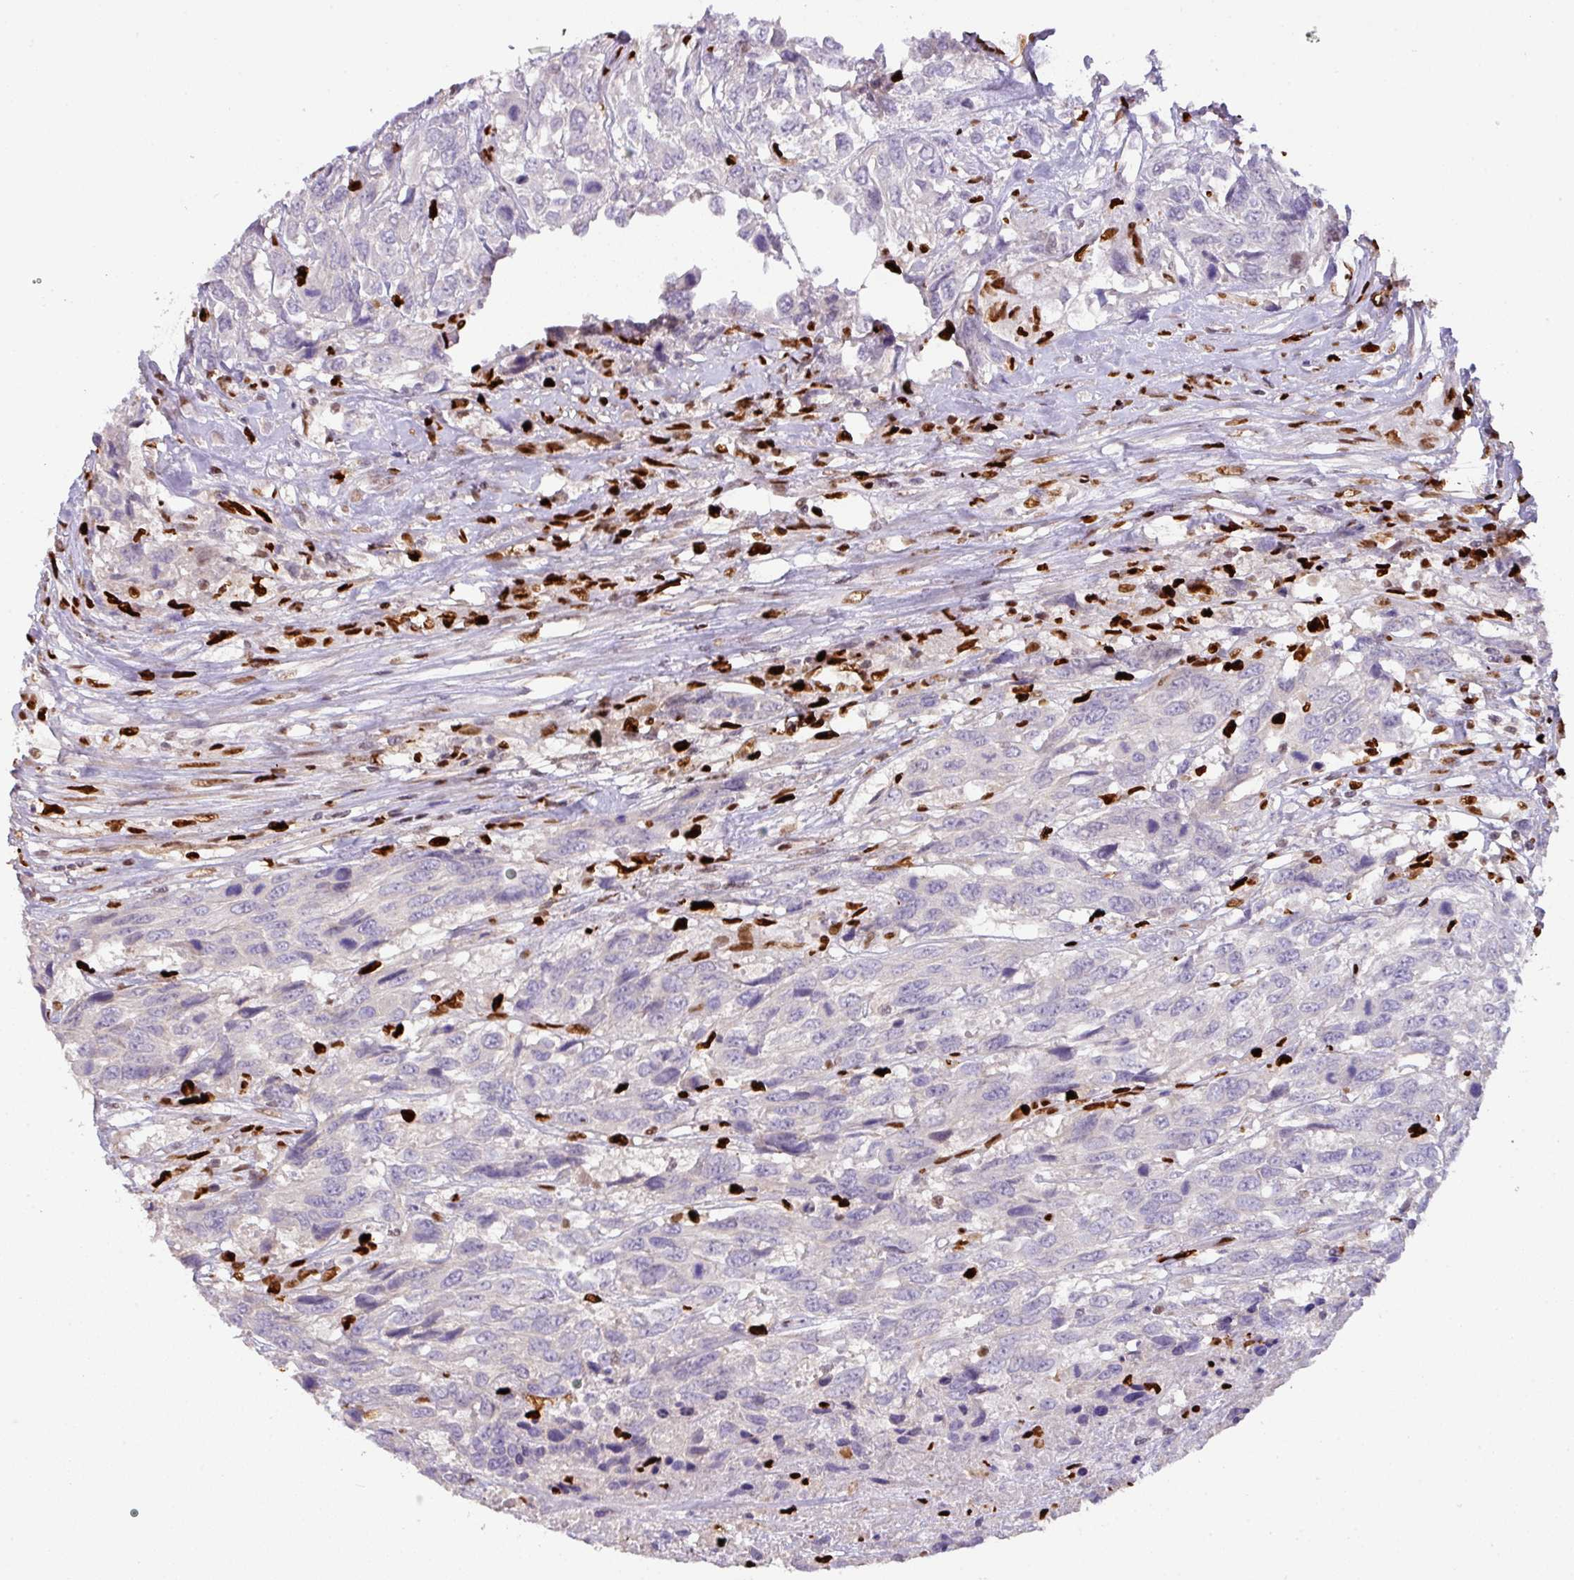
{"staining": {"intensity": "negative", "quantity": "none", "location": "none"}, "tissue": "urothelial cancer", "cell_type": "Tumor cells", "image_type": "cancer", "snomed": [{"axis": "morphology", "description": "Urothelial carcinoma, High grade"}, {"axis": "topography", "description": "Urinary bladder"}], "caption": "An image of human urothelial cancer is negative for staining in tumor cells.", "gene": "SAMHD1", "patient": {"sex": "female", "age": 70}}